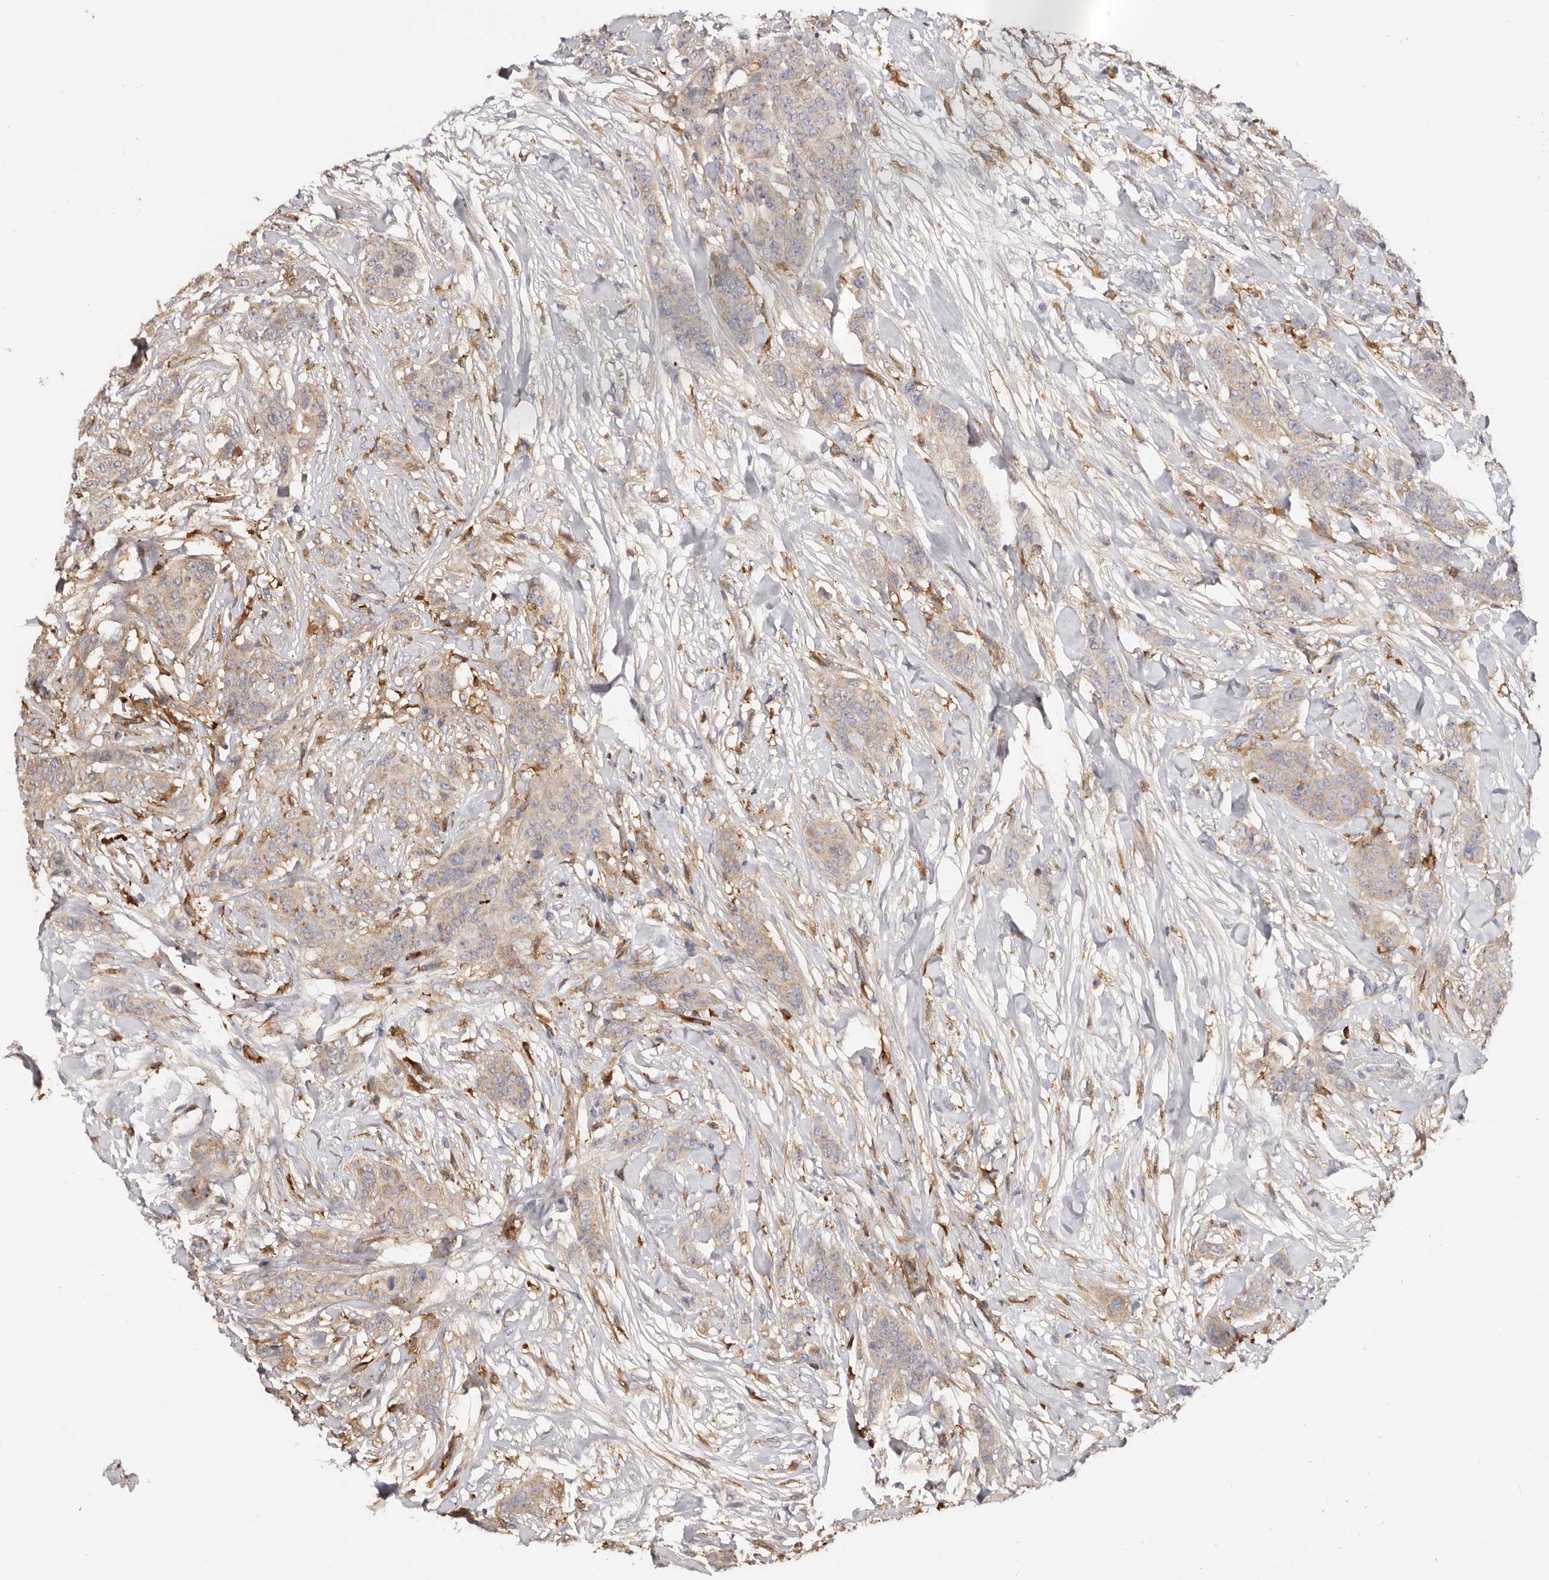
{"staining": {"intensity": "weak", "quantity": "25%-75%", "location": "cytoplasmic/membranous"}, "tissue": "breast cancer", "cell_type": "Tumor cells", "image_type": "cancer", "snomed": [{"axis": "morphology", "description": "Duct carcinoma"}, {"axis": "topography", "description": "Breast"}], "caption": "Tumor cells show low levels of weak cytoplasmic/membranous positivity in about 25%-75% of cells in breast infiltrating ductal carcinoma. (DAB (3,3'-diaminobenzidine) IHC with brightfield microscopy, high magnification).", "gene": "LAP3", "patient": {"sex": "female", "age": 40}}